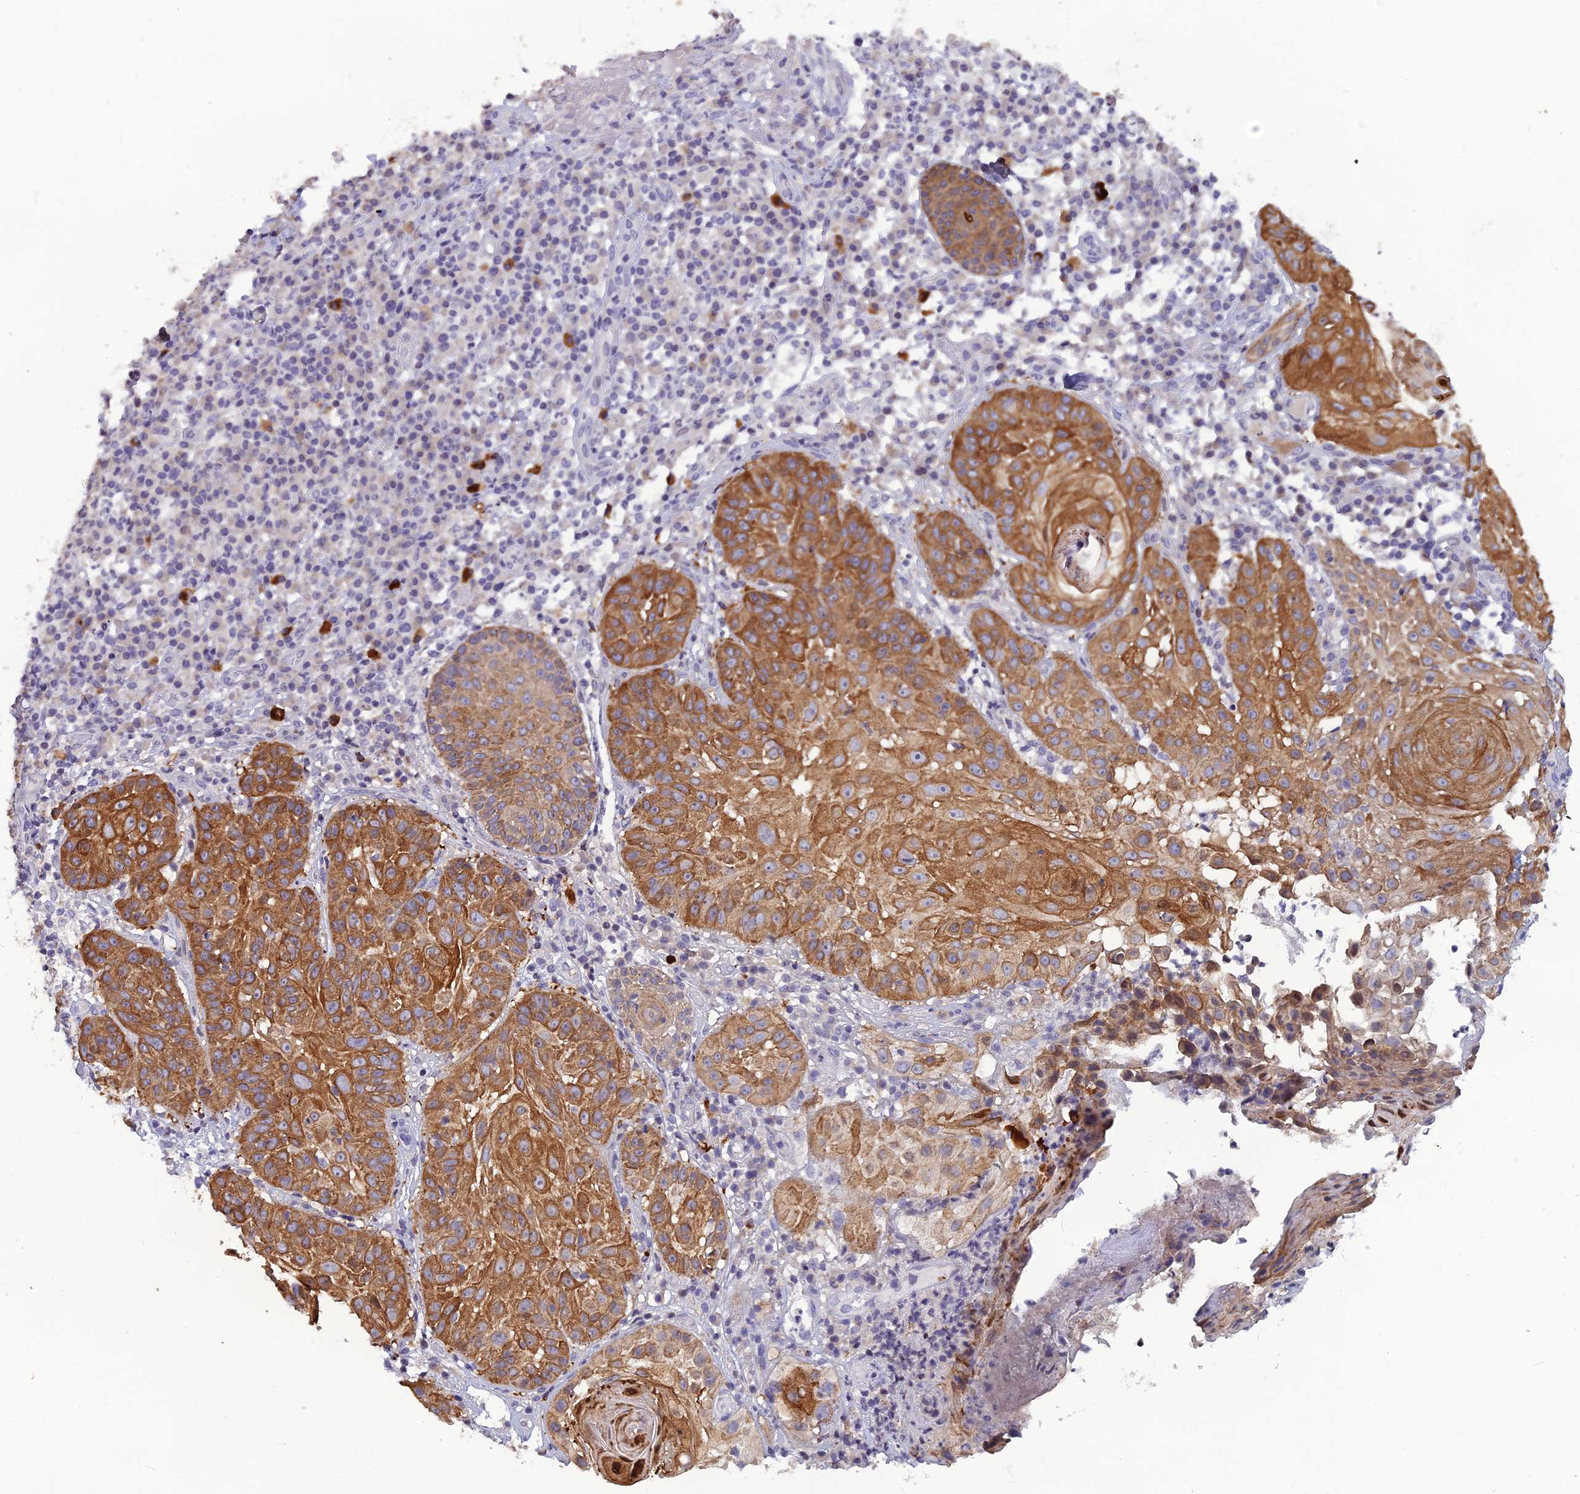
{"staining": {"intensity": "moderate", "quantity": ">75%", "location": "cytoplasmic/membranous"}, "tissue": "skin cancer", "cell_type": "Tumor cells", "image_type": "cancer", "snomed": [{"axis": "morphology", "description": "Normal tissue, NOS"}, {"axis": "morphology", "description": "Basal cell carcinoma"}, {"axis": "topography", "description": "Skin"}], "caption": "Moderate cytoplasmic/membranous protein positivity is seen in about >75% of tumor cells in basal cell carcinoma (skin).", "gene": "TMEM134", "patient": {"sex": "male", "age": 93}}